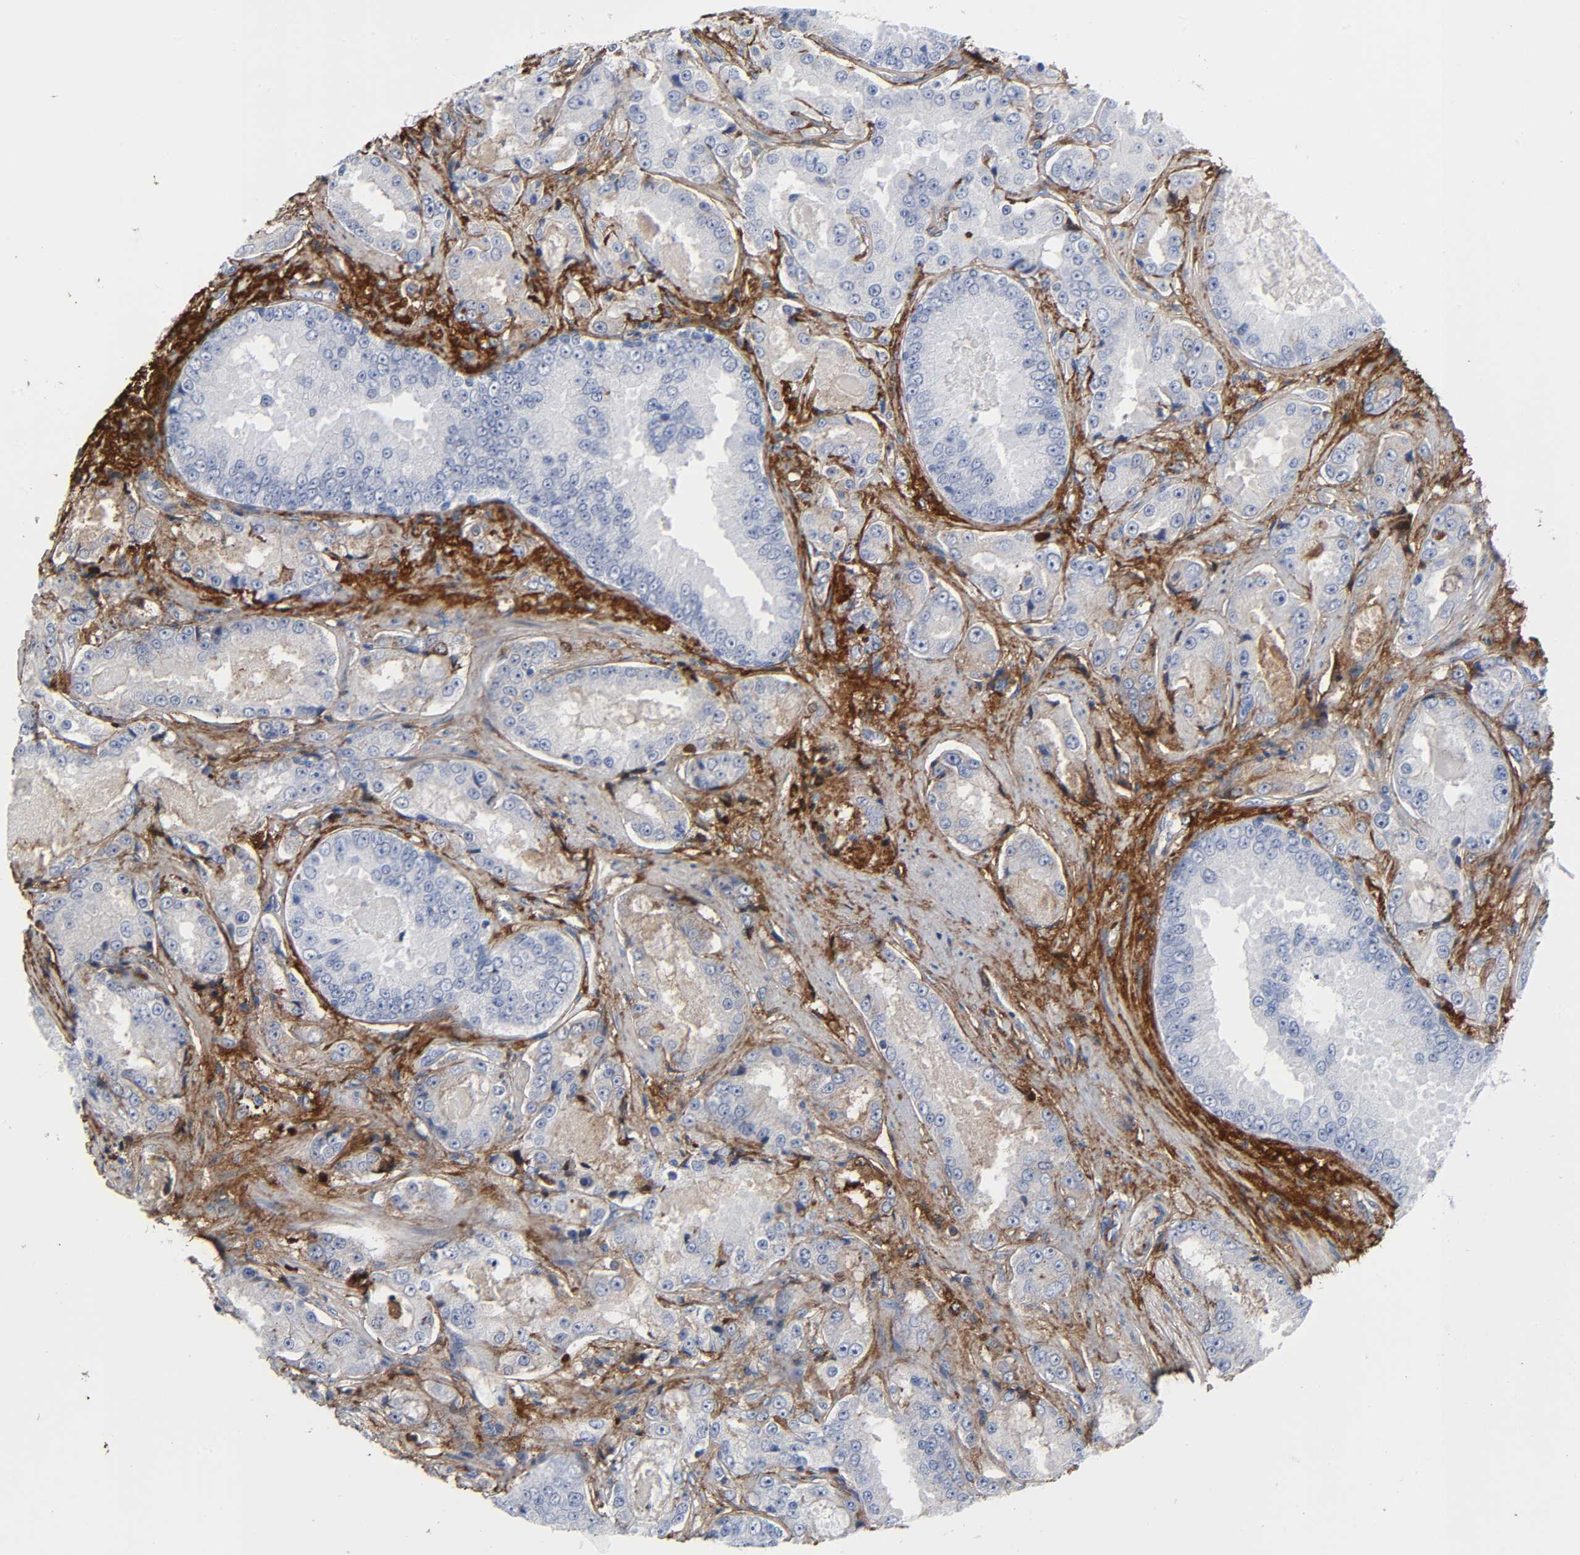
{"staining": {"intensity": "negative", "quantity": "none", "location": "none"}, "tissue": "prostate cancer", "cell_type": "Tumor cells", "image_type": "cancer", "snomed": [{"axis": "morphology", "description": "Adenocarcinoma, High grade"}, {"axis": "topography", "description": "Prostate"}], "caption": "This is an immunohistochemistry histopathology image of human prostate cancer (high-grade adenocarcinoma). There is no expression in tumor cells.", "gene": "FBLN1", "patient": {"sex": "male", "age": 73}}